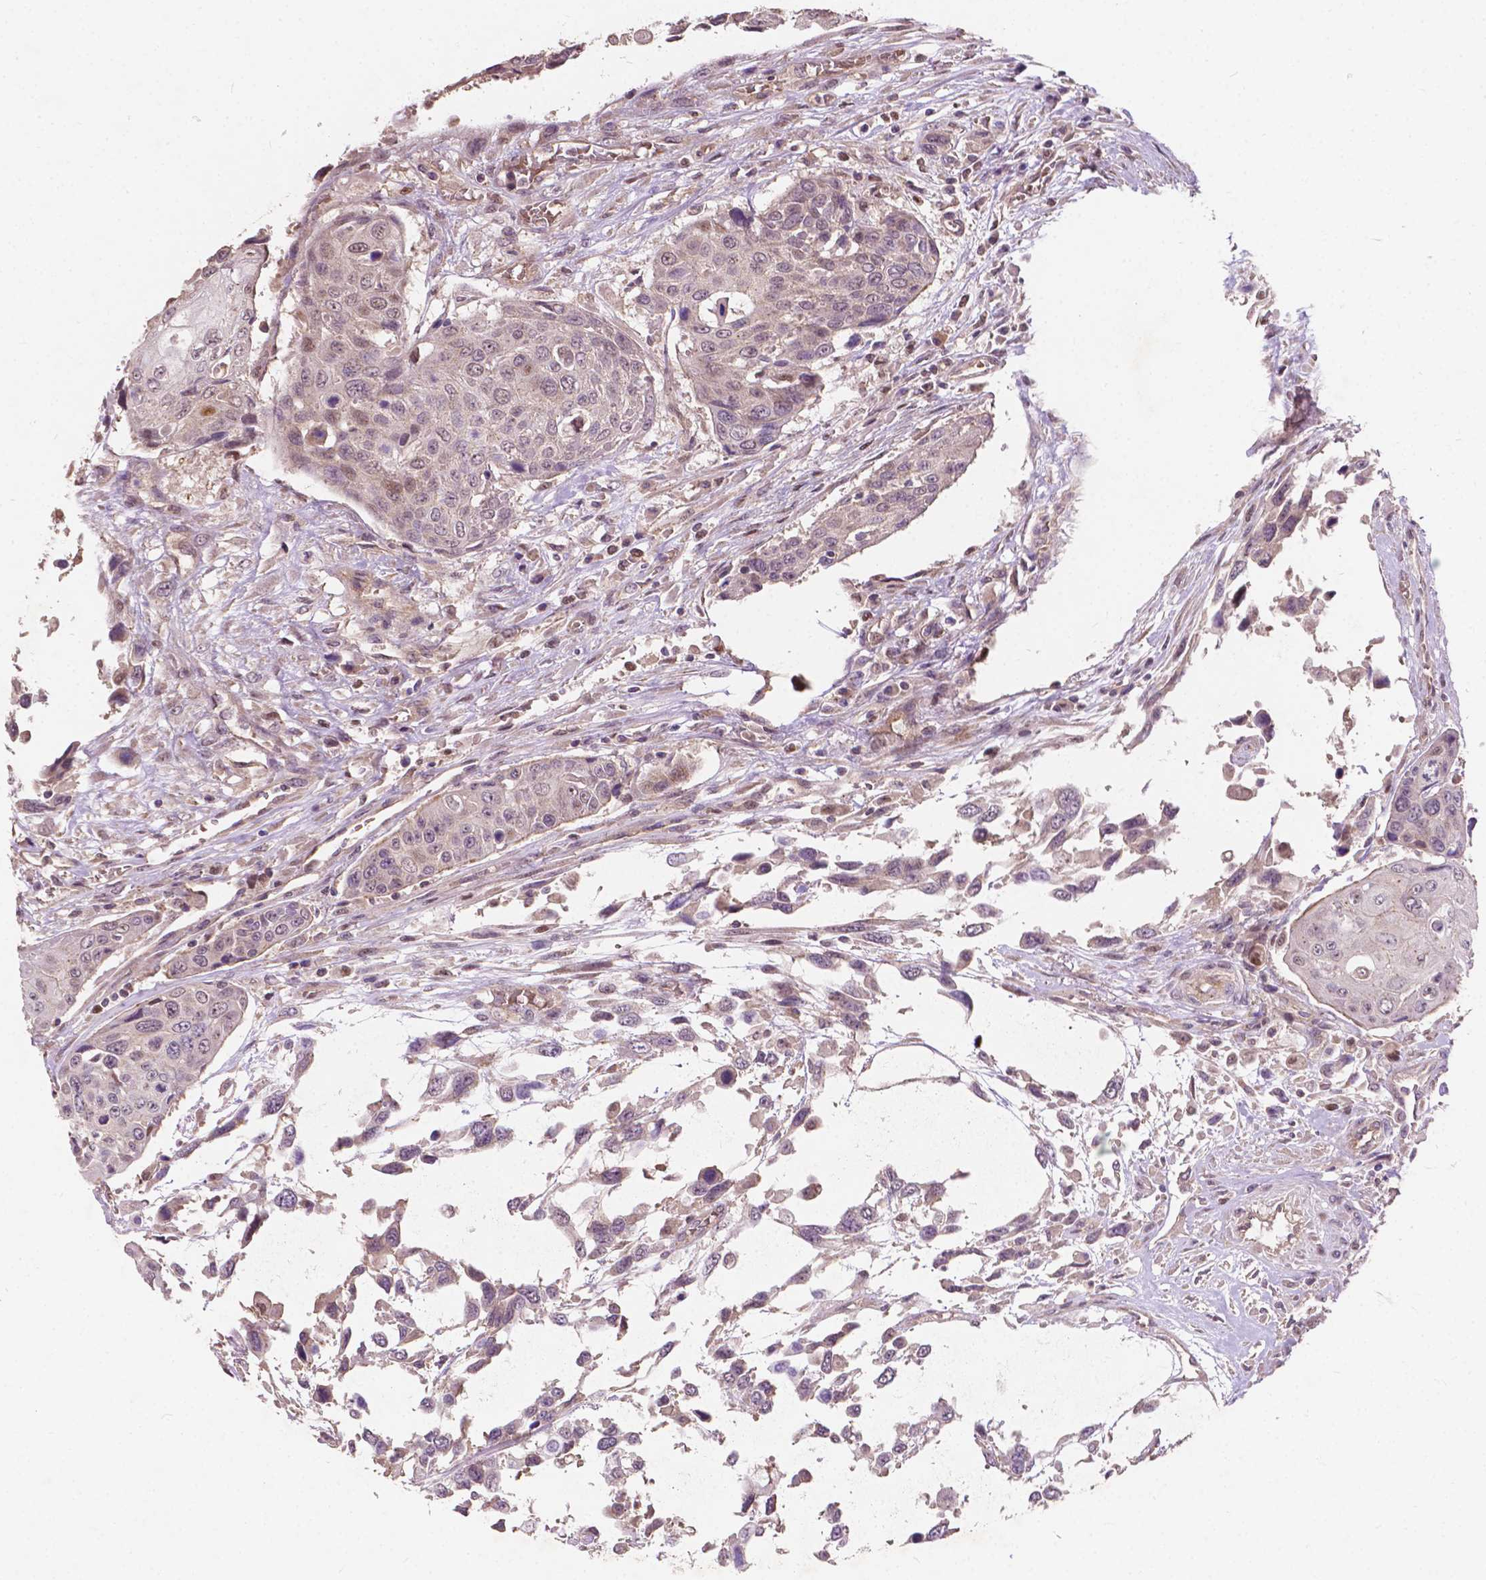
{"staining": {"intensity": "weak", "quantity": "<25%", "location": "nuclear"}, "tissue": "urothelial cancer", "cell_type": "Tumor cells", "image_type": "cancer", "snomed": [{"axis": "morphology", "description": "Urothelial carcinoma, High grade"}, {"axis": "topography", "description": "Urinary bladder"}], "caption": "The immunohistochemistry (IHC) micrograph has no significant staining in tumor cells of urothelial carcinoma (high-grade) tissue.", "gene": "DUSP16", "patient": {"sex": "female", "age": 70}}